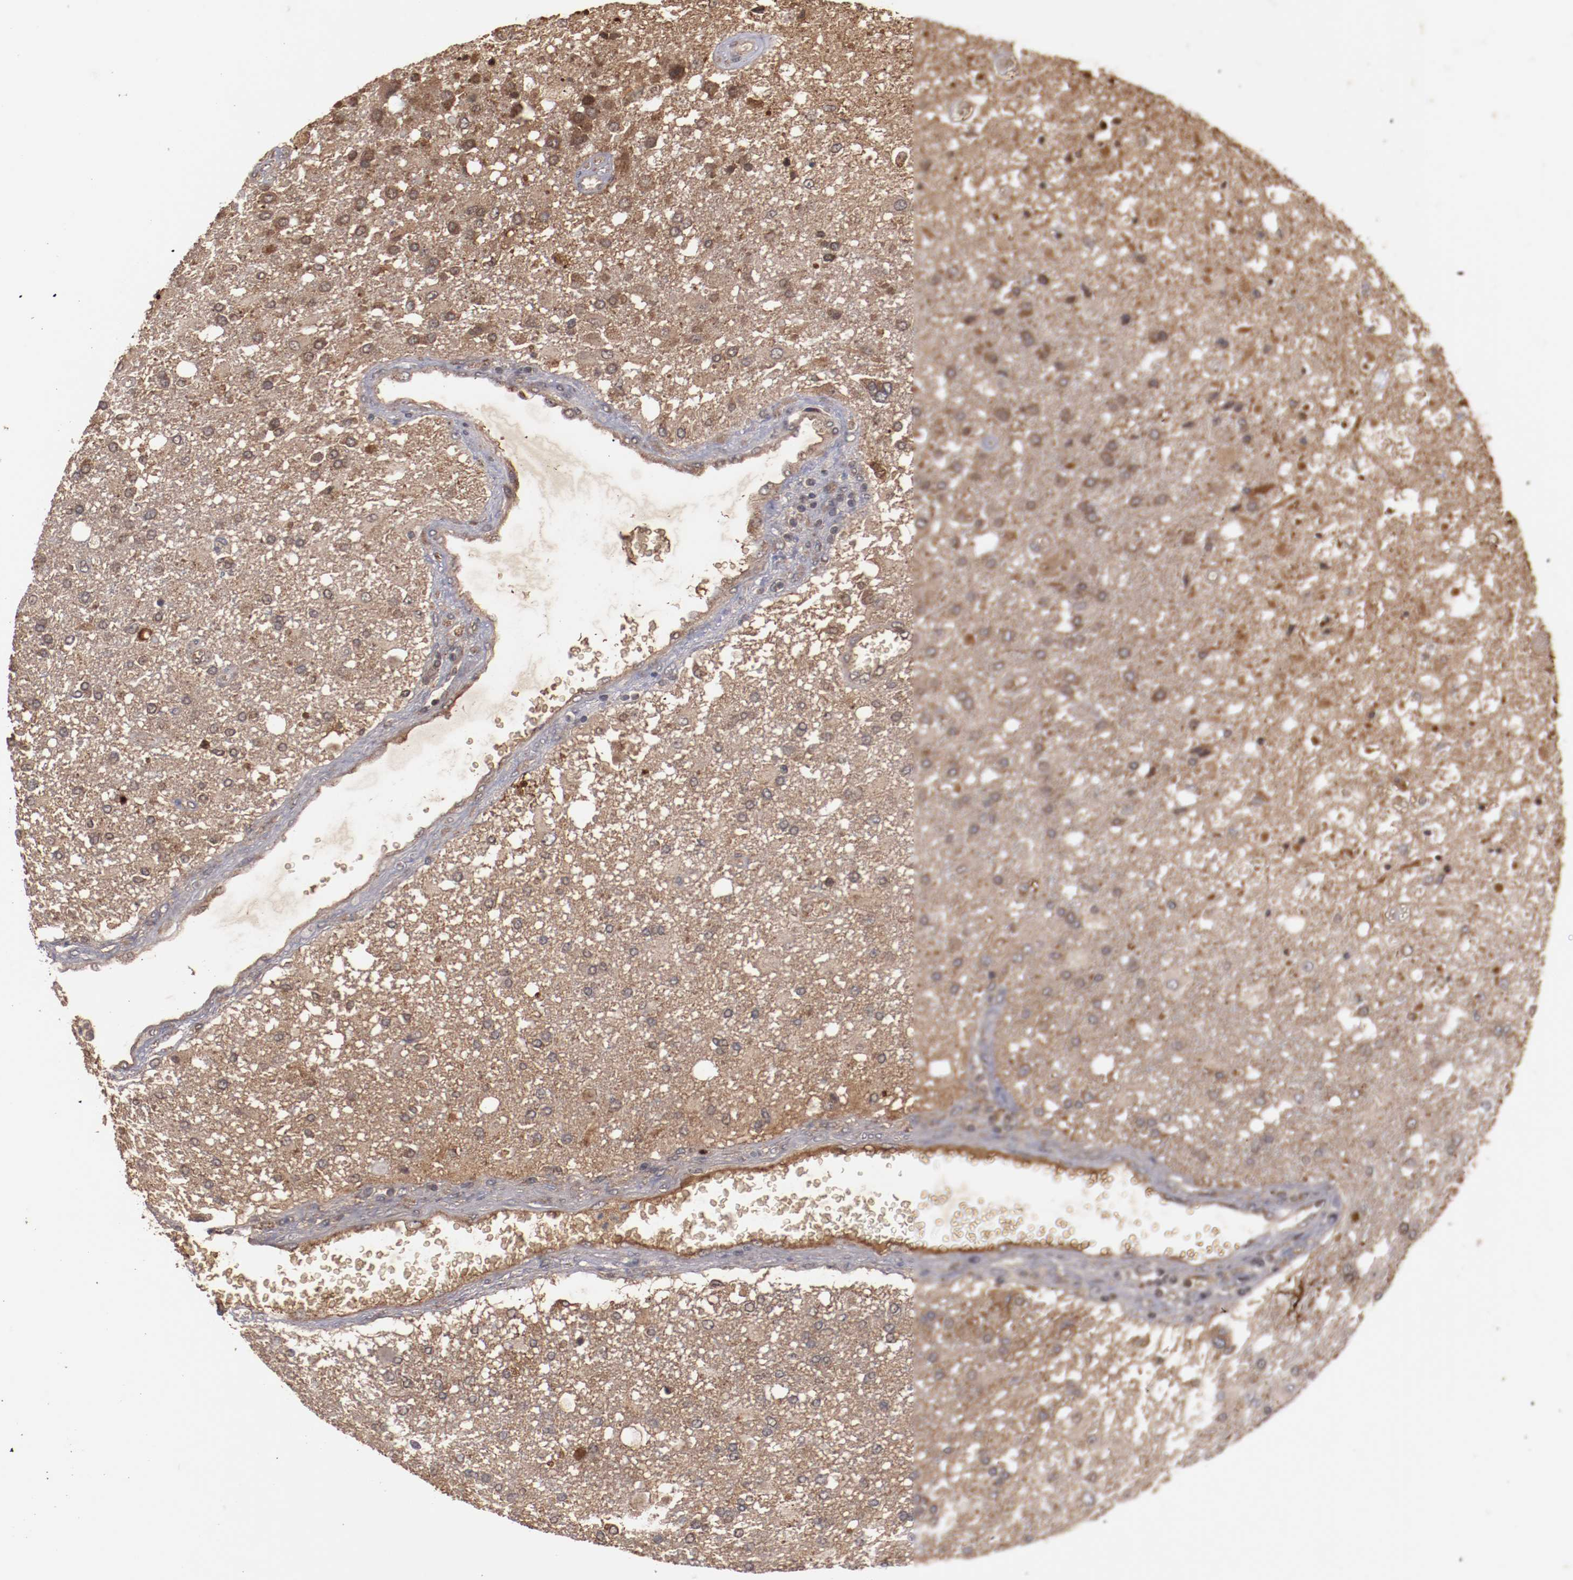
{"staining": {"intensity": "moderate", "quantity": ">75%", "location": "cytoplasmic/membranous"}, "tissue": "glioma", "cell_type": "Tumor cells", "image_type": "cancer", "snomed": [{"axis": "morphology", "description": "Glioma, malignant, High grade"}, {"axis": "topography", "description": "Cerebral cortex"}], "caption": "Immunohistochemical staining of human glioma displays medium levels of moderate cytoplasmic/membranous protein staining in approximately >75% of tumor cells. Using DAB (brown) and hematoxylin (blue) stains, captured at high magnification using brightfield microscopy.", "gene": "TENM1", "patient": {"sex": "male", "age": 79}}